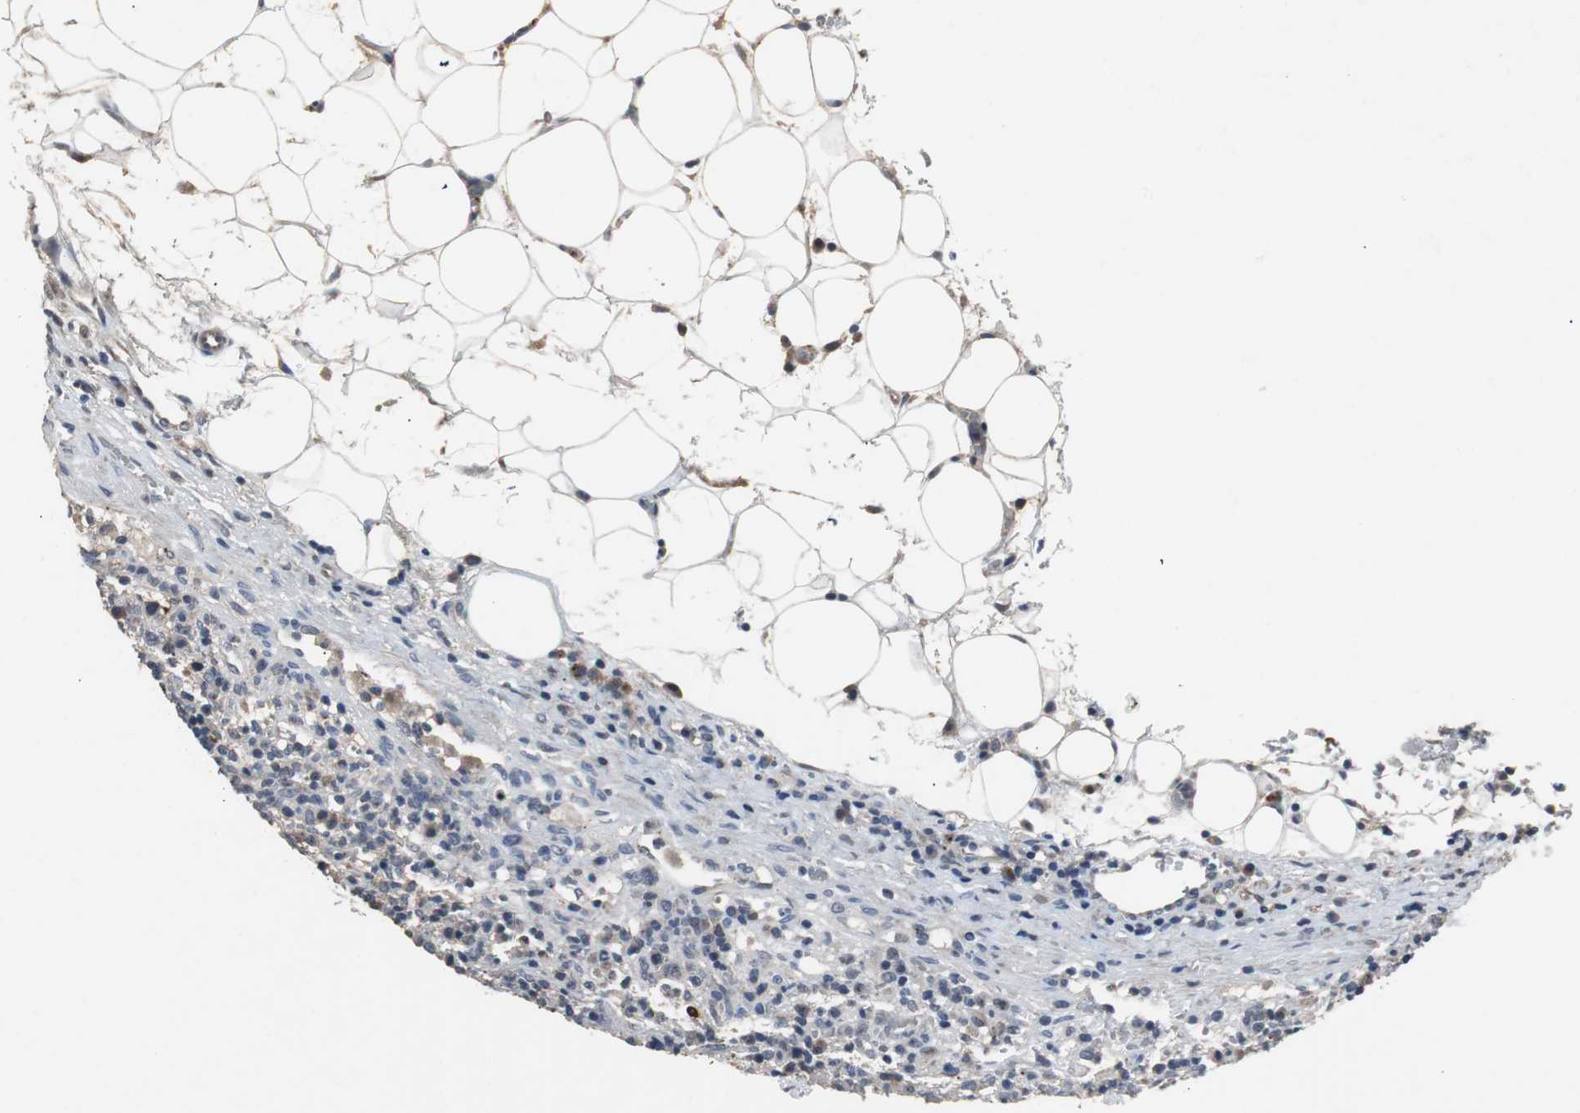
{"staining": {"intensity": "weak", "quantity": "25%-75%", "location": "cytoplasmic/membranous"}, "tissue": "lymphoma", "cell_type": "Tumor cells", "image_type": "cancer", "snomed": [{"axis": "morphology", "description": "Hodgkin's disease, NOS"}, {"axis": "topography", "description": "Lymph node"}], "caption": "The photomicrograph shows staining of lymphoma, revealing weak cytoplasmic/membranous protein staining (brown color) within tumor cells.", "gene": "PCYT1B", "patient": {"sex": "male", "age": 65}}